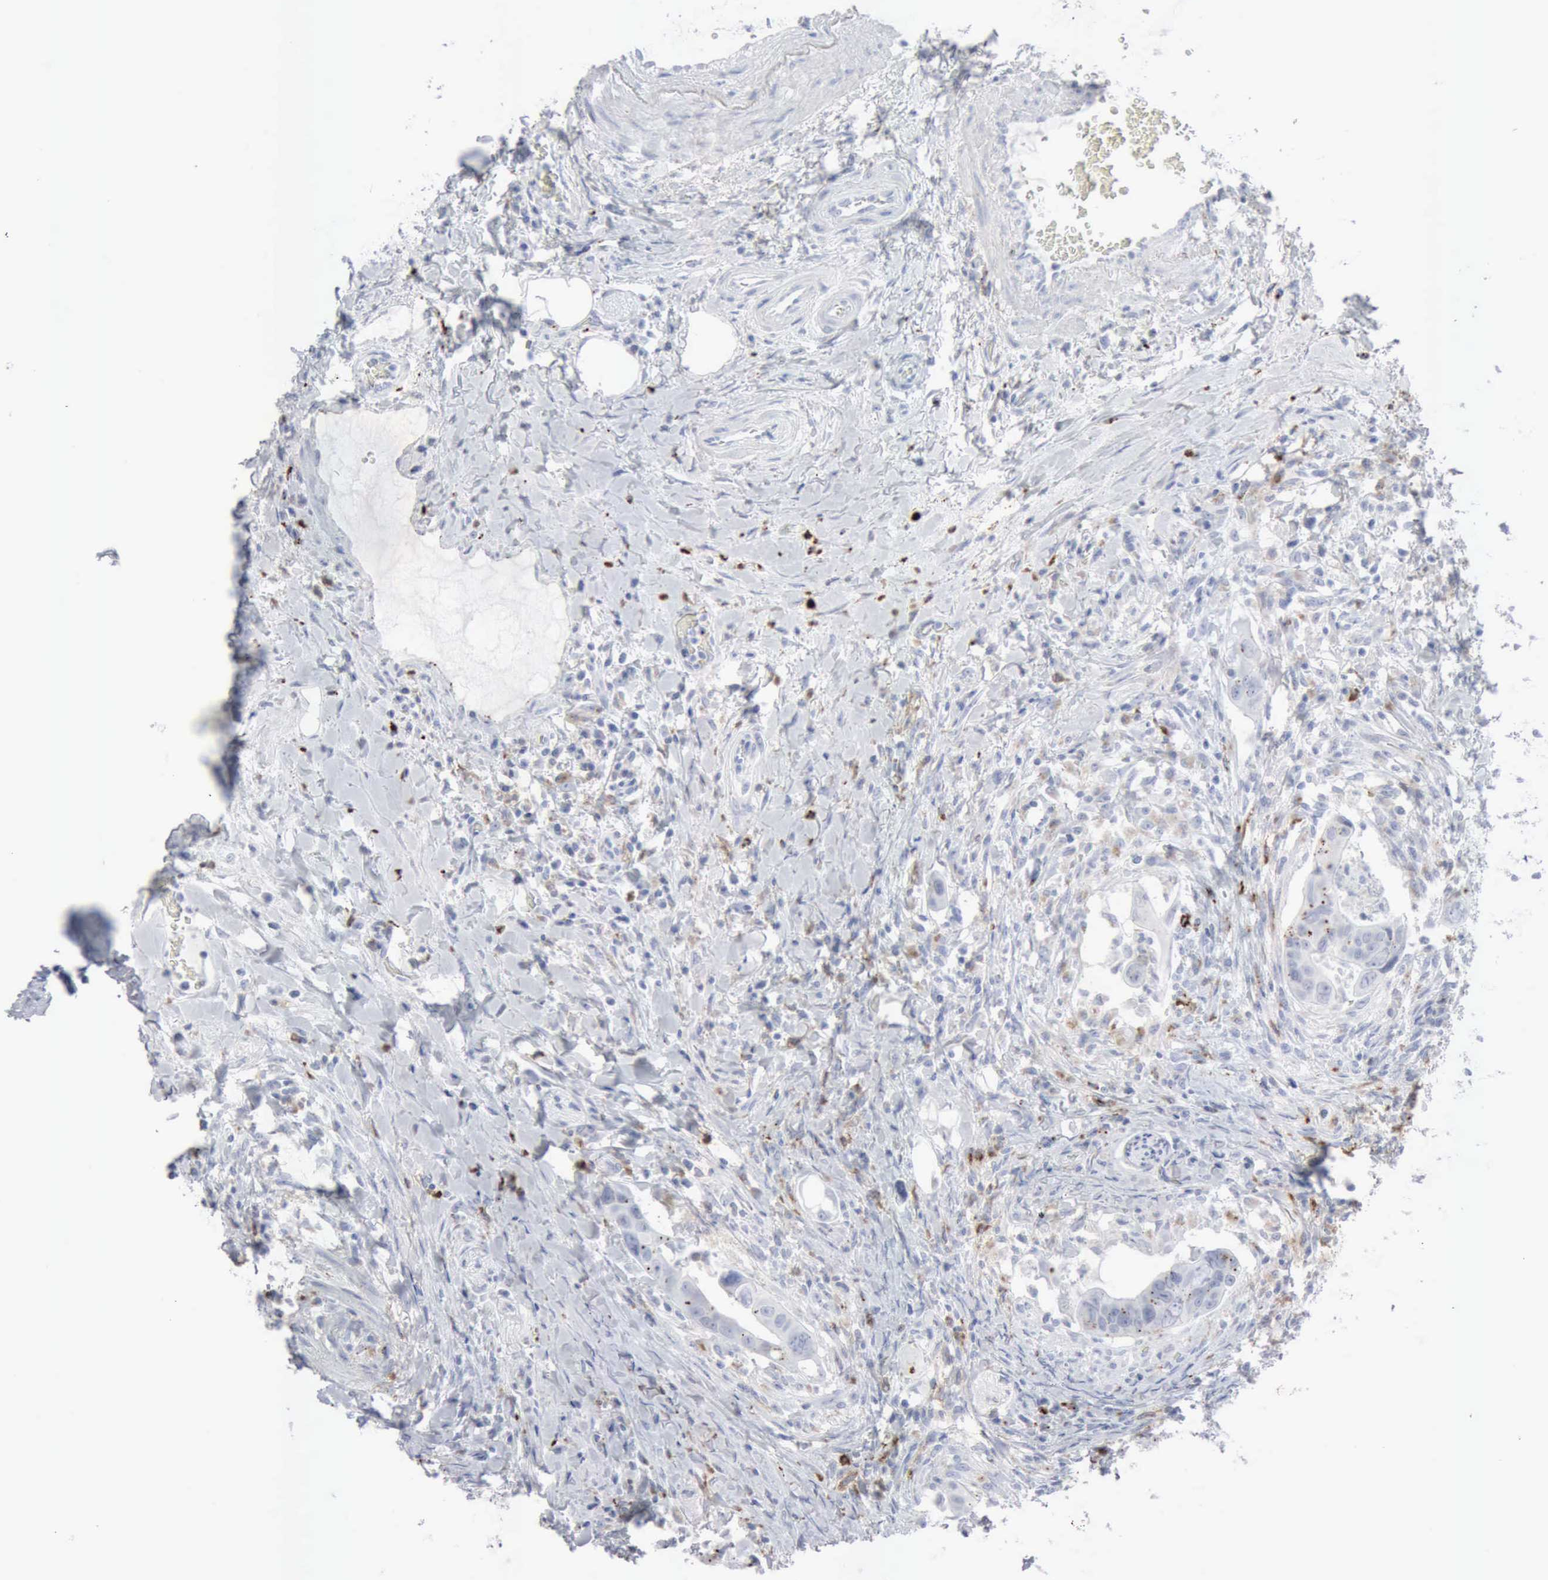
{"staining": {"intensity": "weak", "quantity": "<25%", "location": "cytoplasmic/membranous"}, "tissue": "colorectal cancer", "cell_type": "Tumor cells", "image_type": "cancer", "snomed": [{"axis": "morphology", "description": "Adenocarcinoma, NOS"}, {"axis": "topography", "description": "Rectum"}], "caption": "This is an immunohistochemistry image of human colorectal cancer (adenocarcinoma). There is no positivity in tumor cells.", "gene": "GLA", "patient": {"sex": "male", "age": 53}}